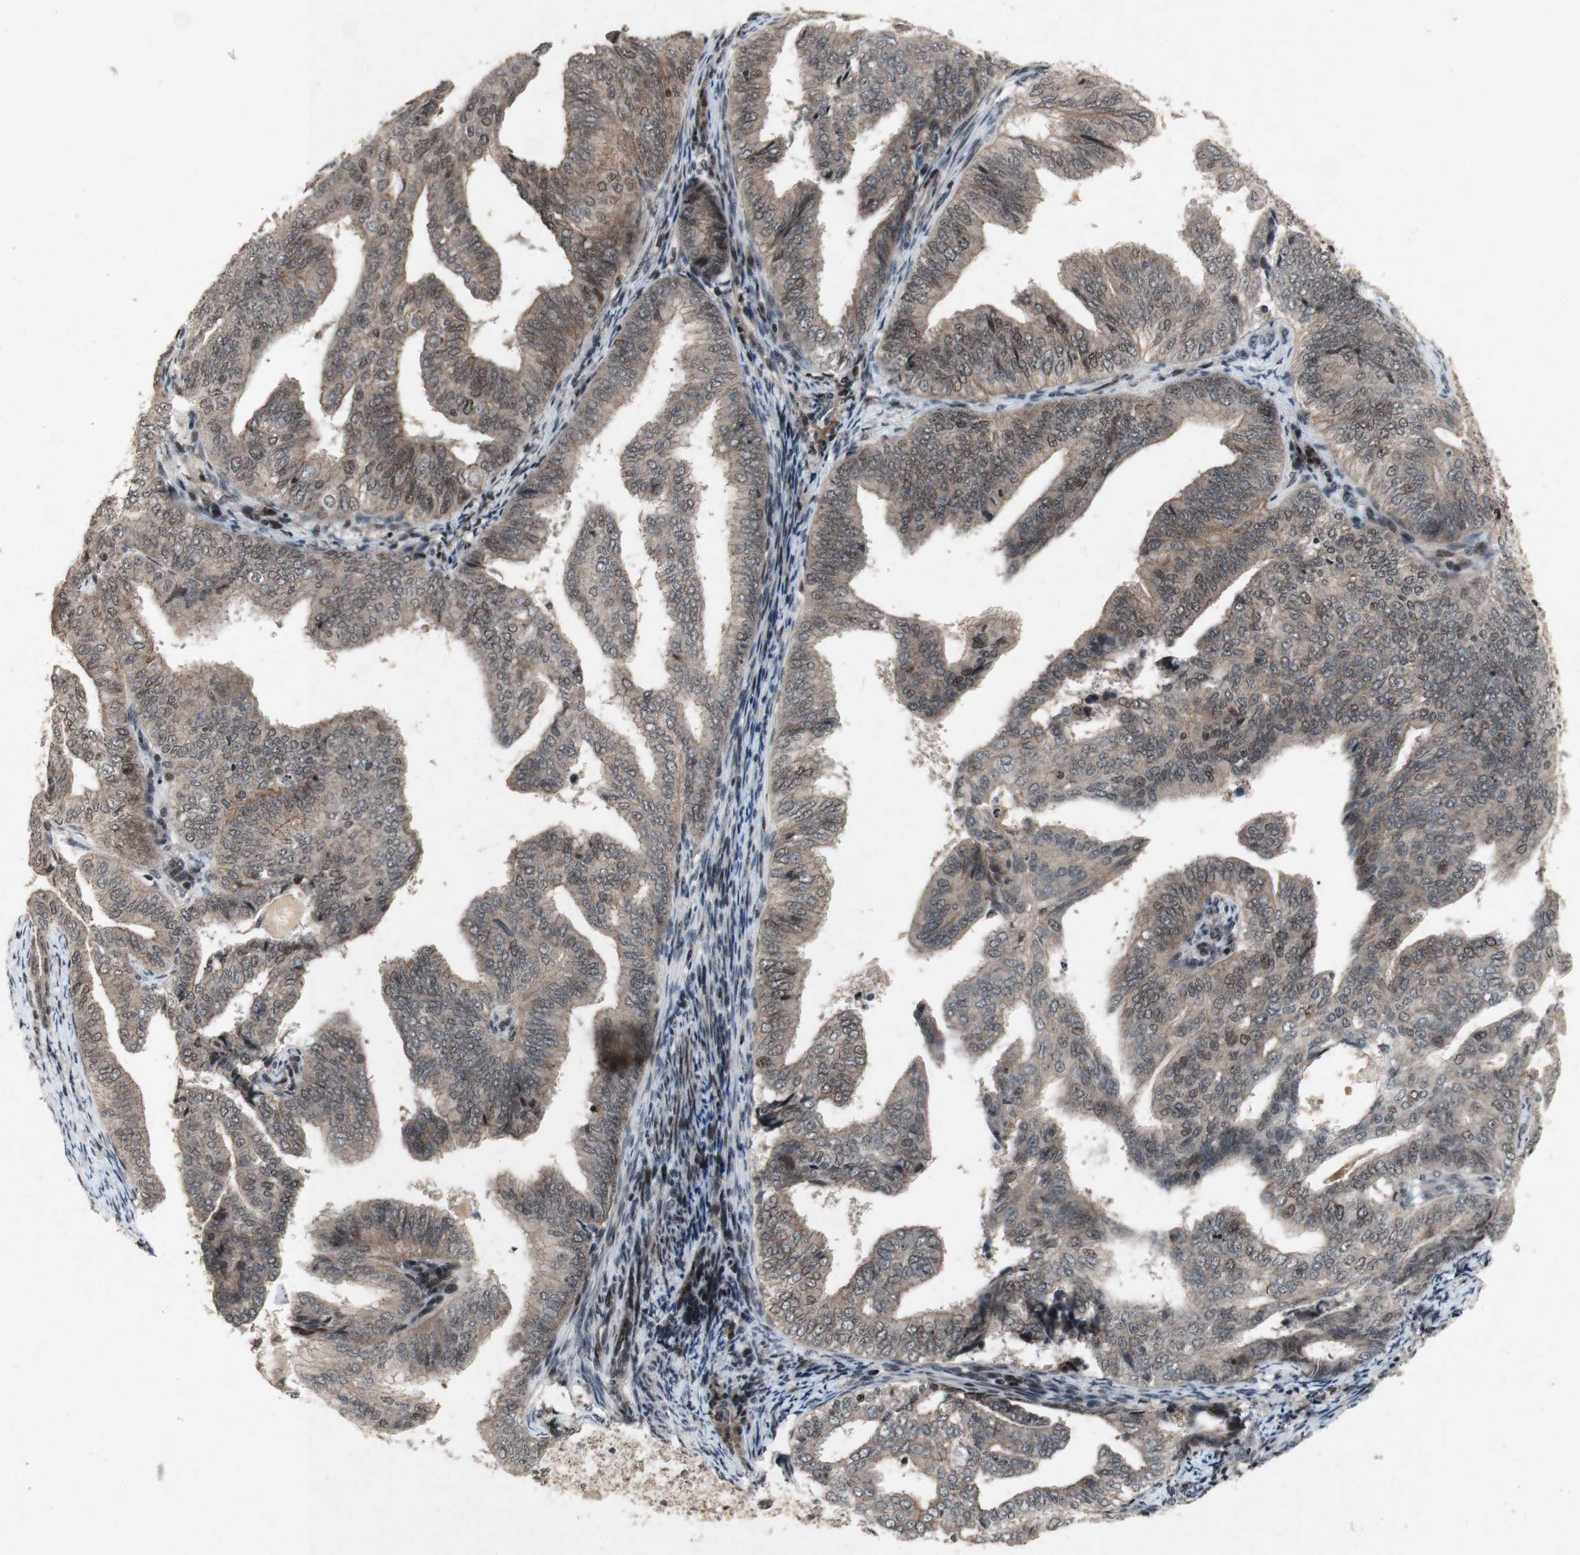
{"staining": {"intensity": "weak", "quantity": ">75%", "location": "cytoplasmic/membranous"}, "tissue": "endometrial cancer", "cell_type": "Tumor cells", "image_type": "cancer", "snomed": [{"axis": "morphology", "description": "Adenocarcinoma, NOS"}, {"axis": "topography", "description": "Endometrium"}], "caption": "IHC image of neoplastic tissue: human endometrial cancer (adenocarcinoma) stained using IHC demonstrates low levels of weak protein expression localized specifically in the cytoplasmic/membranous of tumor cells, appearing as a cytoplasmic/membranous brown color.", "gene": "PLXNA1", "patient": {"sex": "female", "age": 58}}